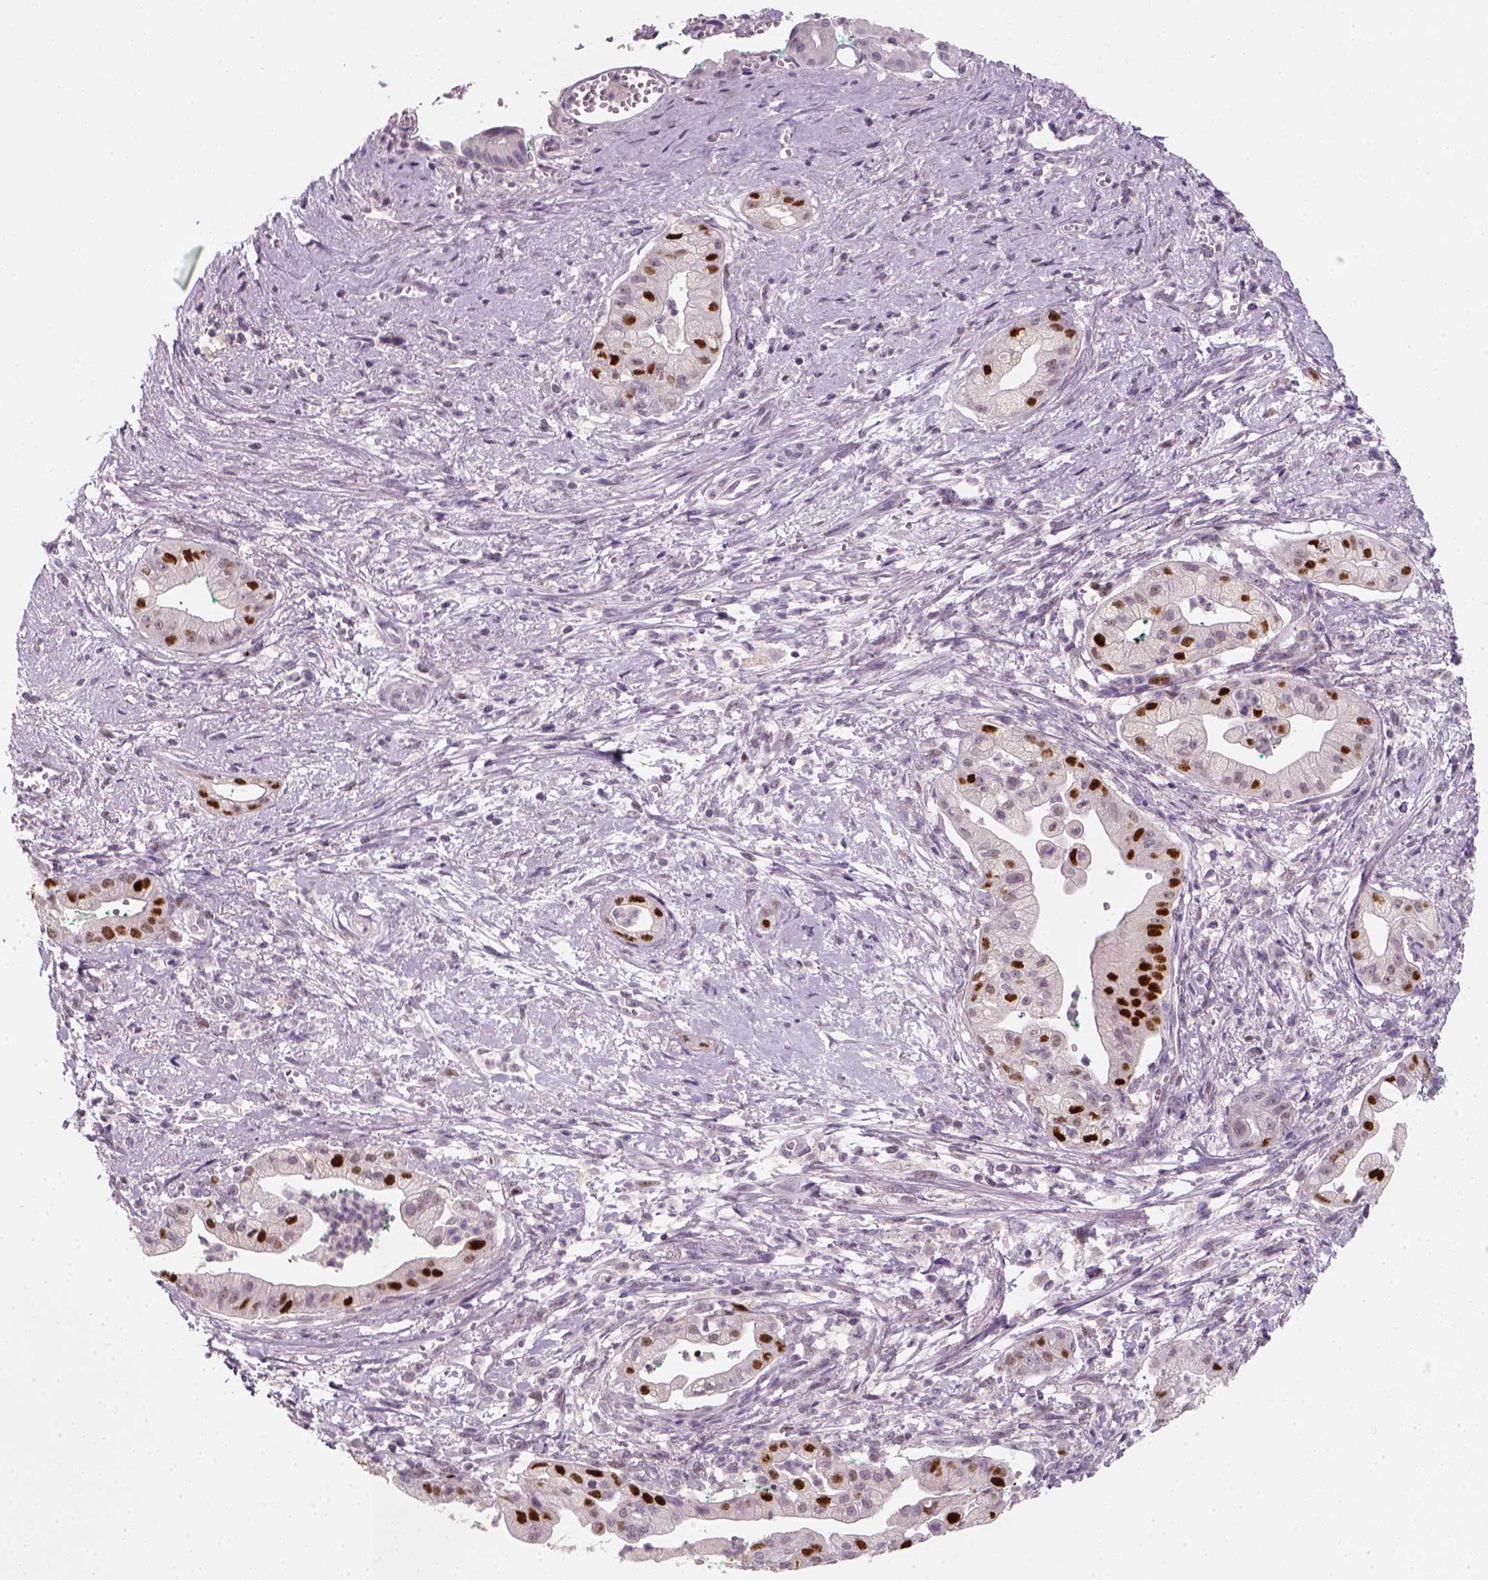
{"staining": {"intensity": "strong", "quantity": ">75%", "location": "nuclear"}, "tissue": "pancreatic cancer", "cell_type": "Tumor cells", "image_type": "cancer", "snomed": [{"axis": "morphology", "description": "Normal tissue, NOS"}, {"axis": "morphology", "description": "Adenocarcinoma, NOS"}, {"axis": "topography", "description": "Lymph node"}, {"axis": "topography", "description": "Pancreas"}], "caption": "Immunohistochemical staining of pancreatic cancer exhibits high levels of strong nuclear protein staining in approximately >75% of tumor cells. The protein of interest is shown in brown color, while the nuclei are stained blue.", "gene": "TP53", "patient": {"sex": "female", "age": 58}}